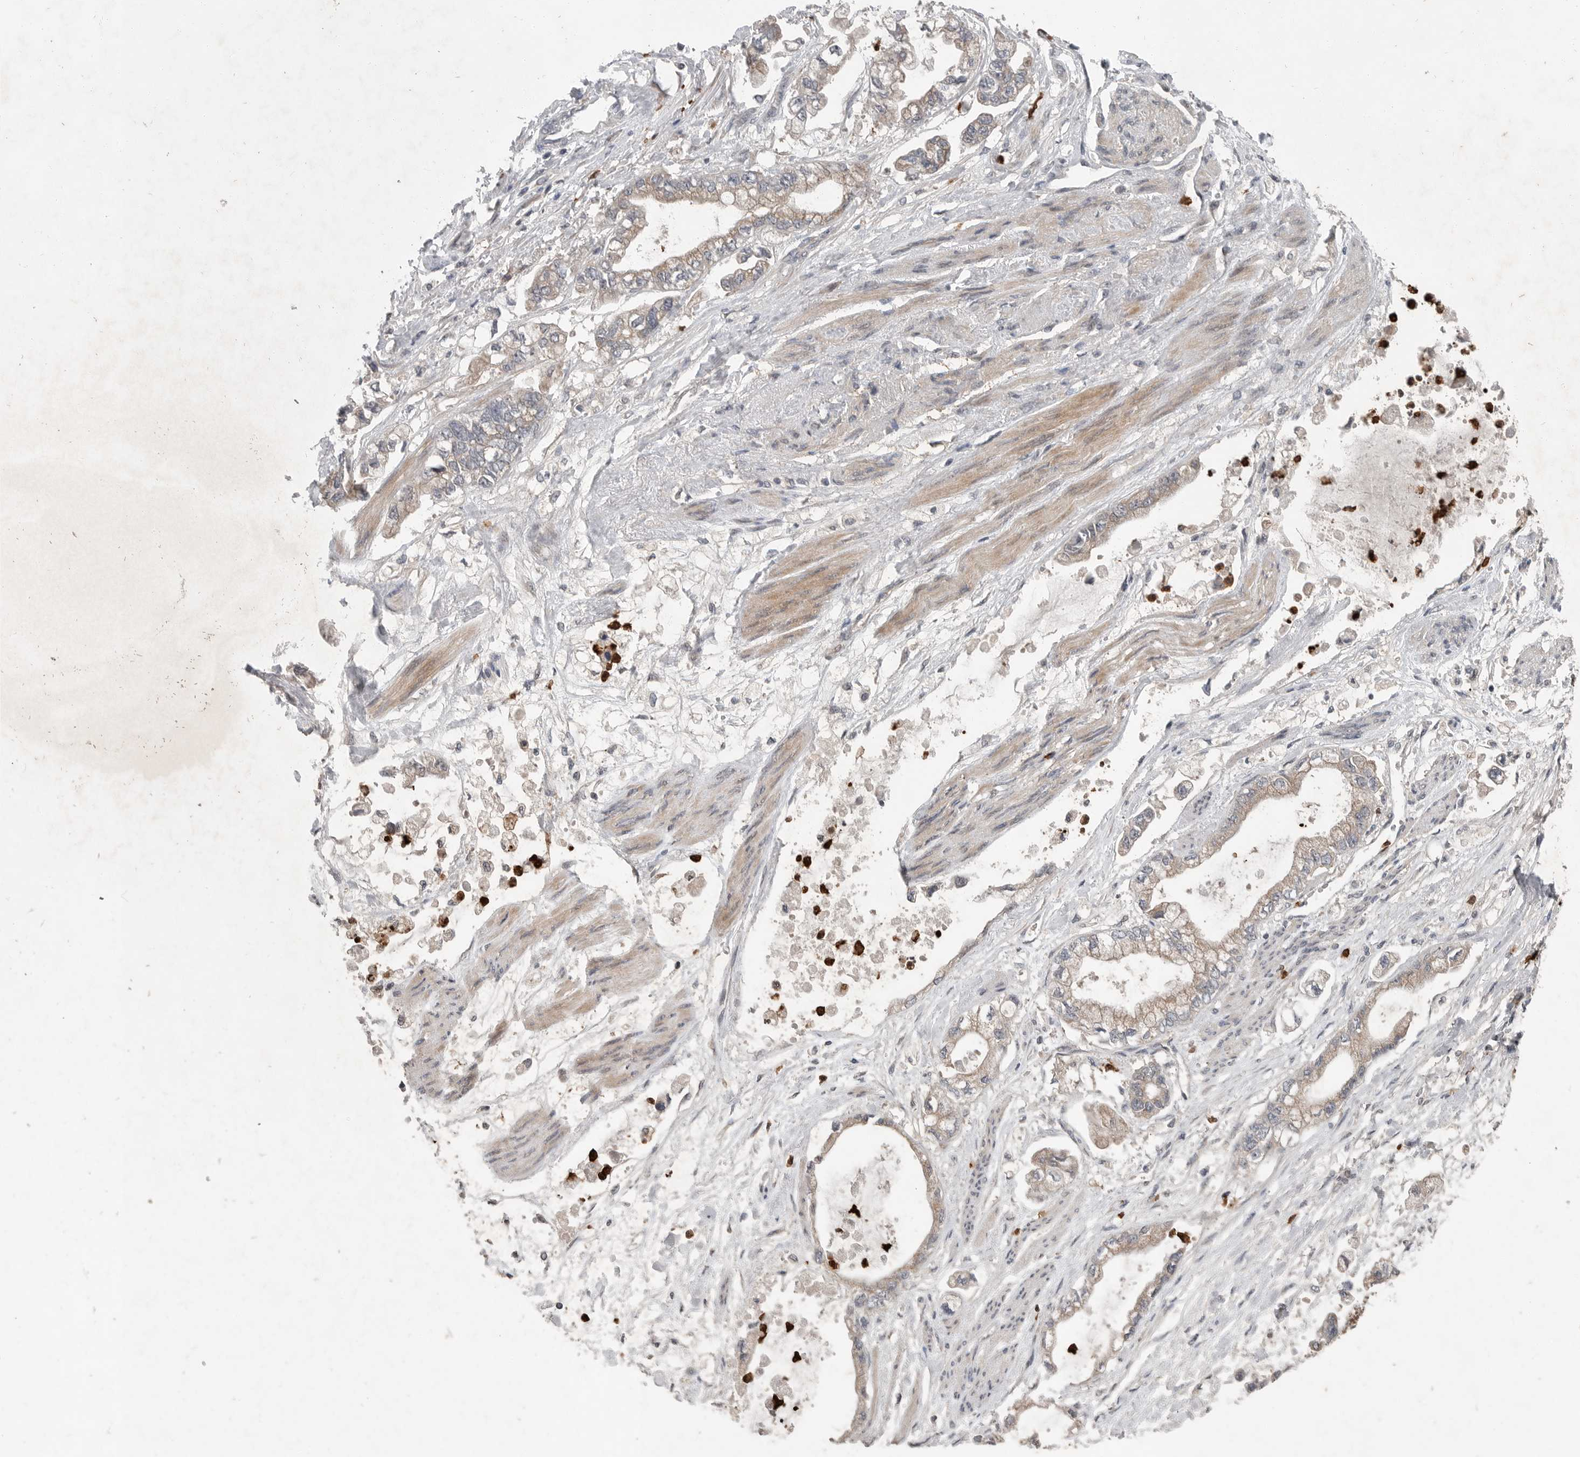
{"staining": {"intensity": "weak", "quantity": ">75%", "location": "cytoplasmic/membranous"}, "tissue": "stomach cancer", "cell_type": "Tumor cells", "image_type": "cancer", "snomed": [{"axis": "morphology", "description": "Normal tissue, NOS"}, {"axis": "morphology", "description": "Adenocarcinoma, NOS"}, {"axis": "topography", "description": "Stomach"}], "caption": "IHC (DAB) staining of stomach cancer (adenocarcinoma) exhibits weak cytoplasmic/membranous protein positivity in approximately >75% of tumor cells.", "gene": "SCP2", "patient": {"sex": "male", "age": 62}}